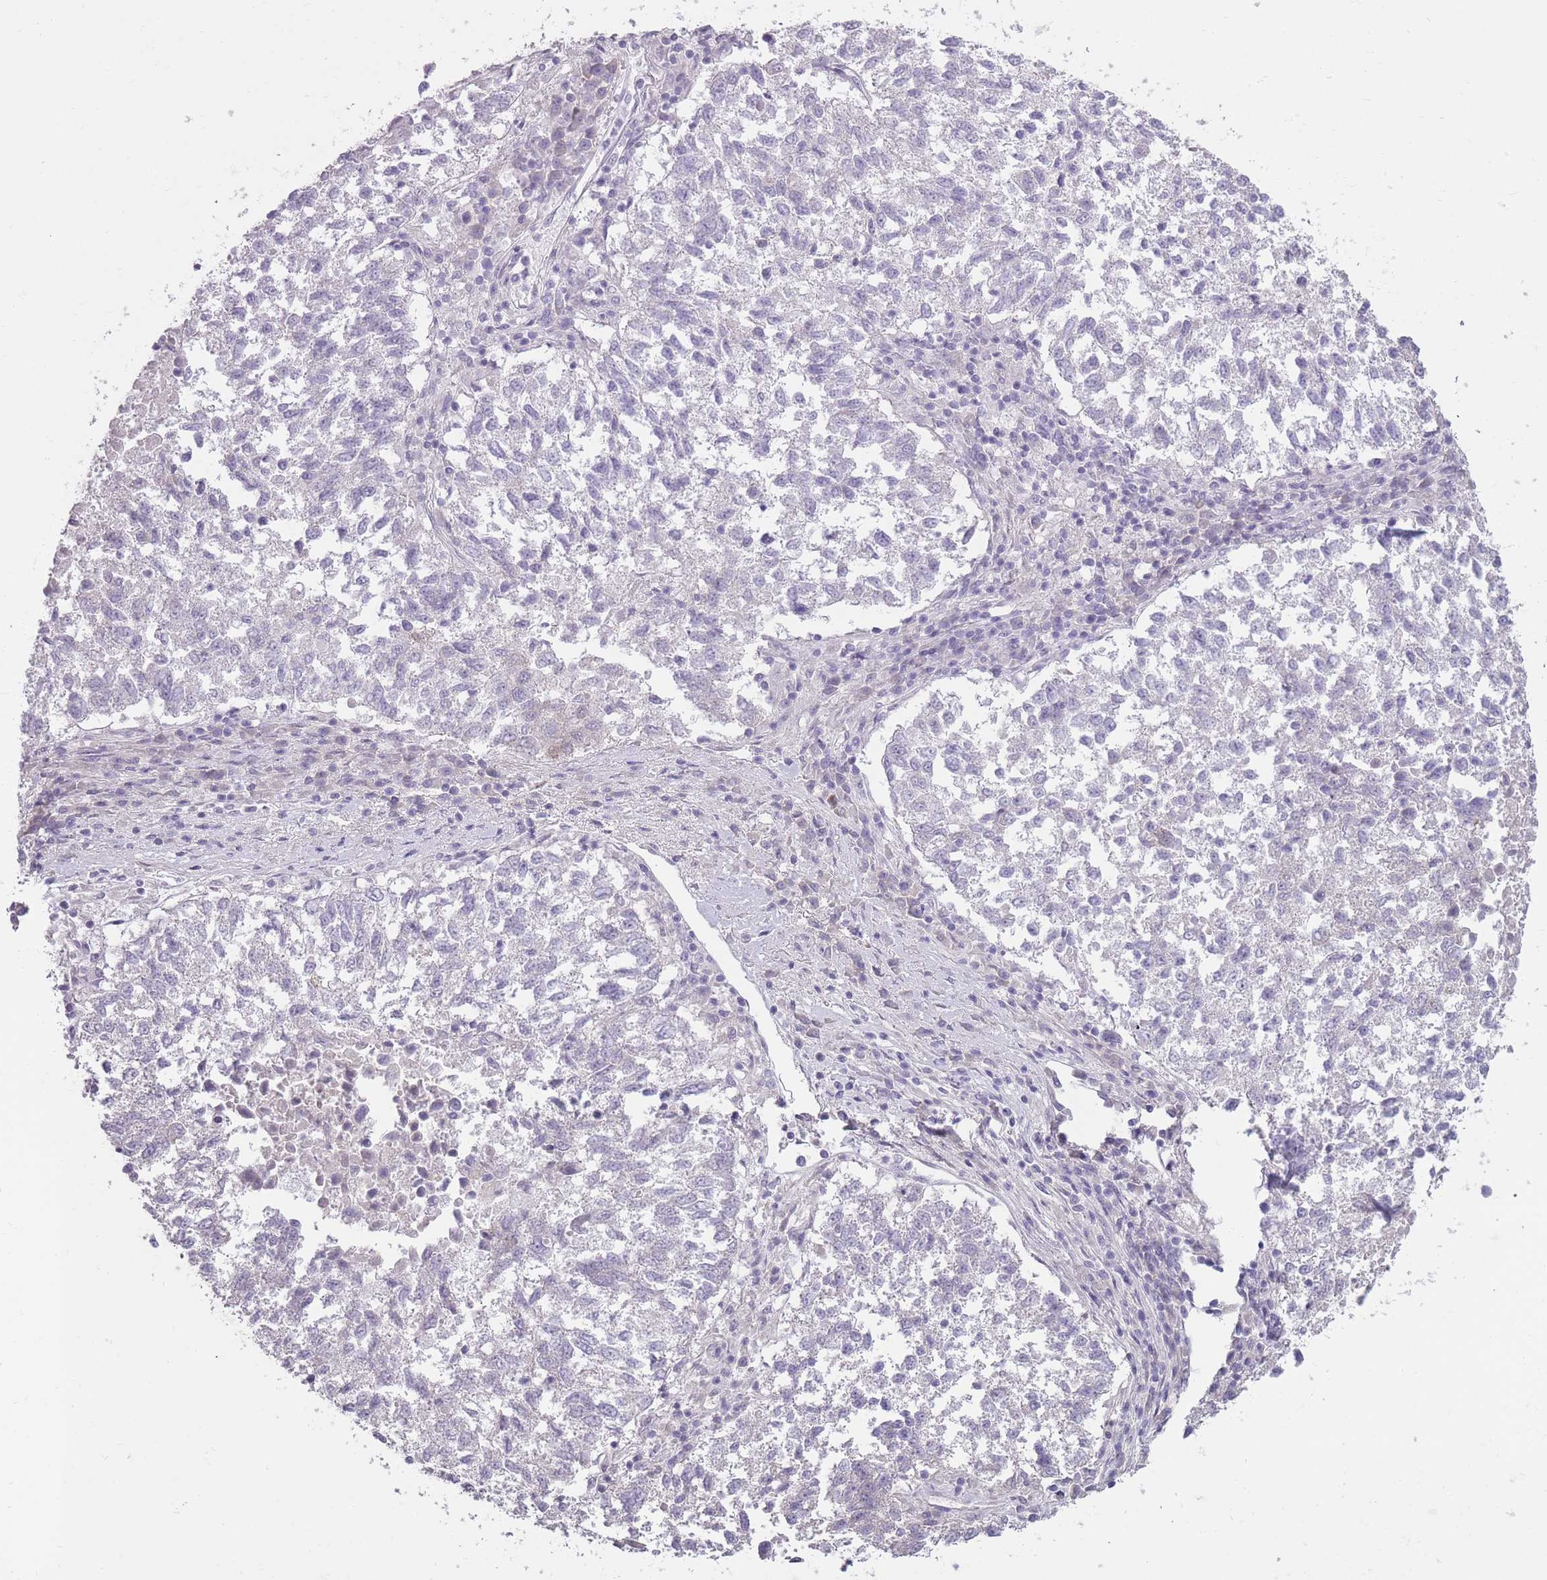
{"staining": {"intensity": "negative", "quantity": "none", "location": "none"}, "tissue": "lung cancer", "cell_type": "Tumor cells", "image_type": "cancer", "snomed": [{"axis": "morphology", "description": "Squamous cell carcinoma, NOS"}, {"axis": "topography", "description": "Lung"}], "caption": "The histopathology image displays no staining of tumor cells in squamous cell carcinoma (lung).", "gene": "ZBTB24", "patient": {"sex": "male", "age": 73}}